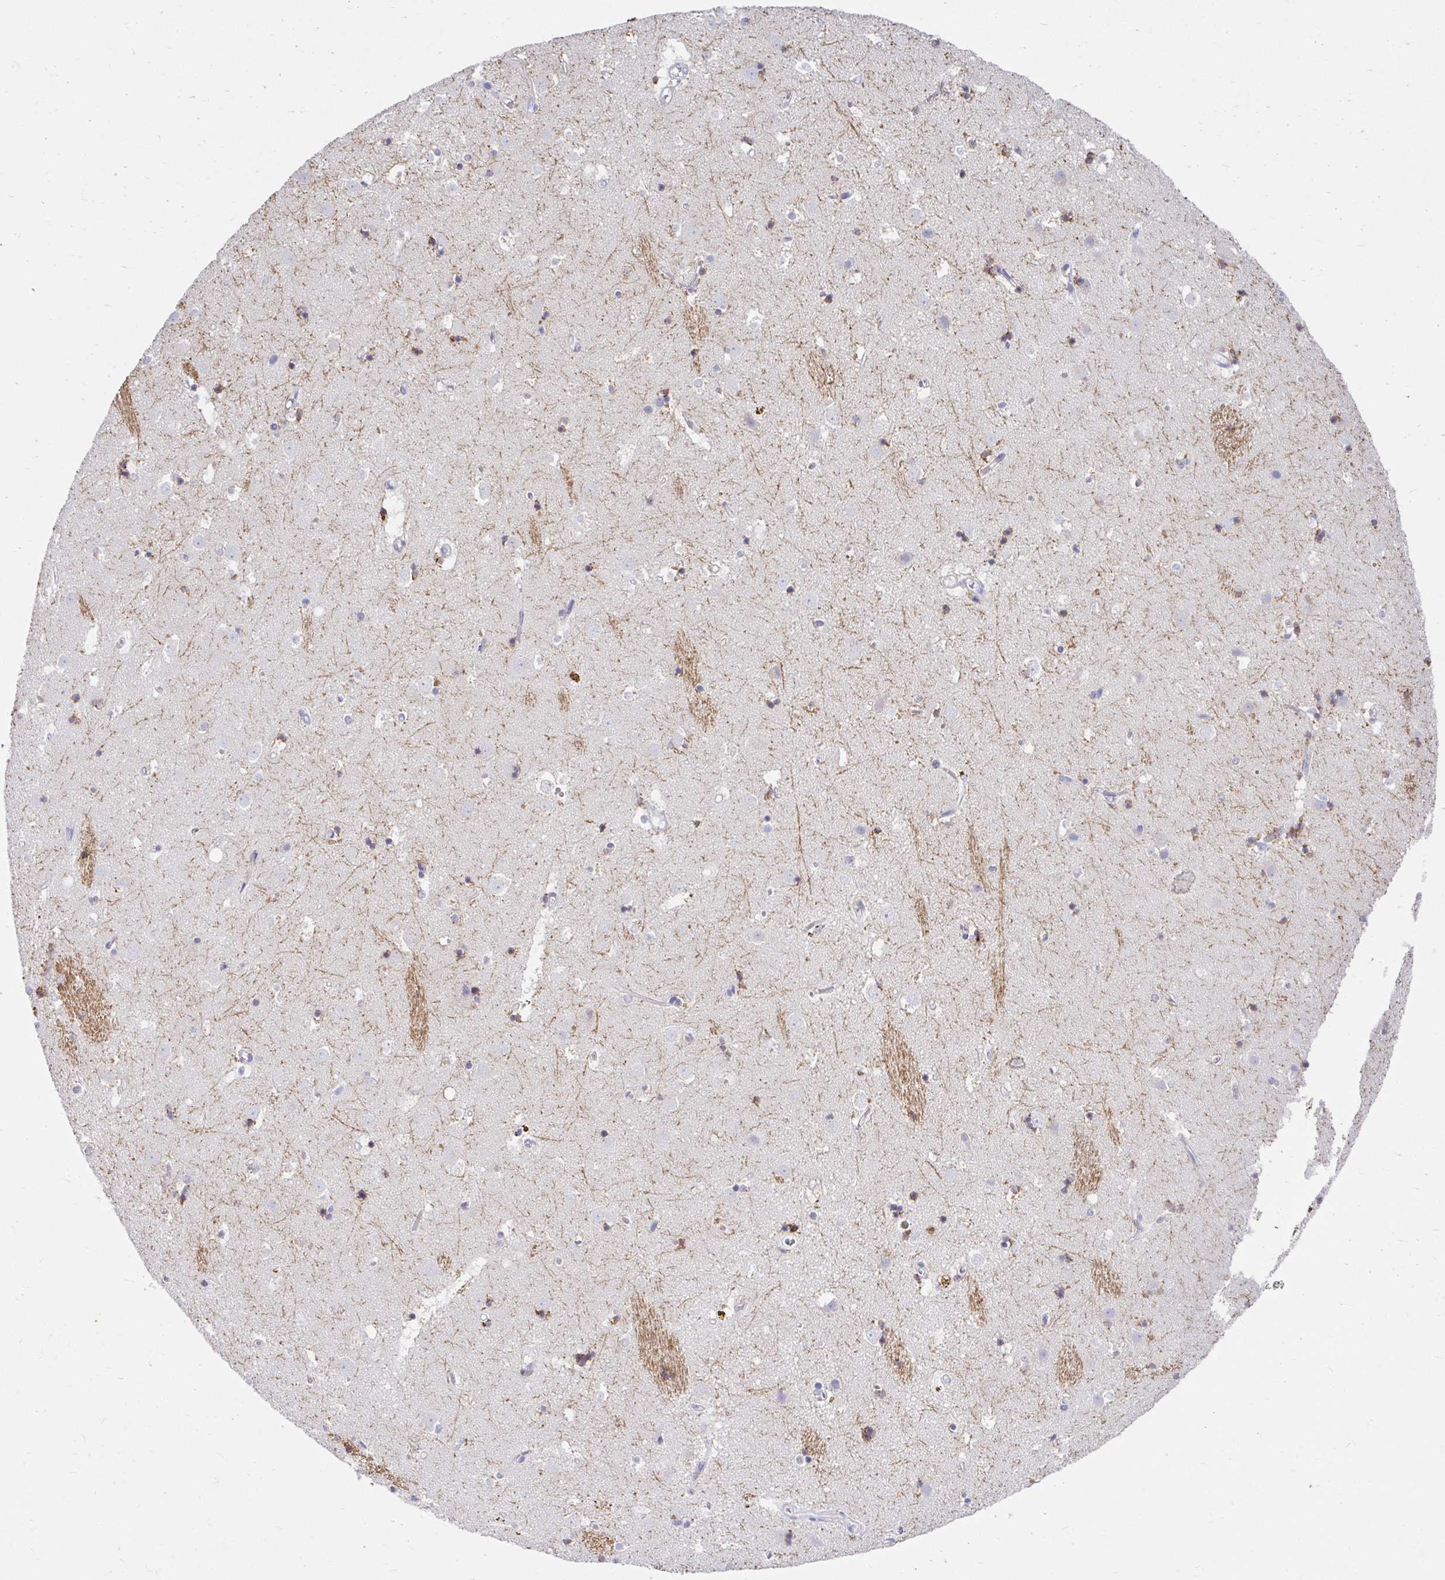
{"staining": {"intensity": "negative", "quantity": "none", "location": "none"}, "tissue": "caudate", "cell_type": "Glial cells", "image_type": "normal", "snomed": [{"axis": "morphology", "description": "Normal tissue, NOS"}, {"axis": "topography", "description": "Lateral ventricle wall"}], "caption": "Immunohistochemistry micrograph of benign caudate: human caudate stained with DAB displays no significant protein positivity in glial cells. Brightfield microscopy of immunohistochemistry (IHC) stained with DAB (3,3'-diaminobenzidine) (brown) and hematoxylin (blue), captured at high magnification.", "gene": "ZNF33A", "patient": {"sex": "male", "age": 58}}